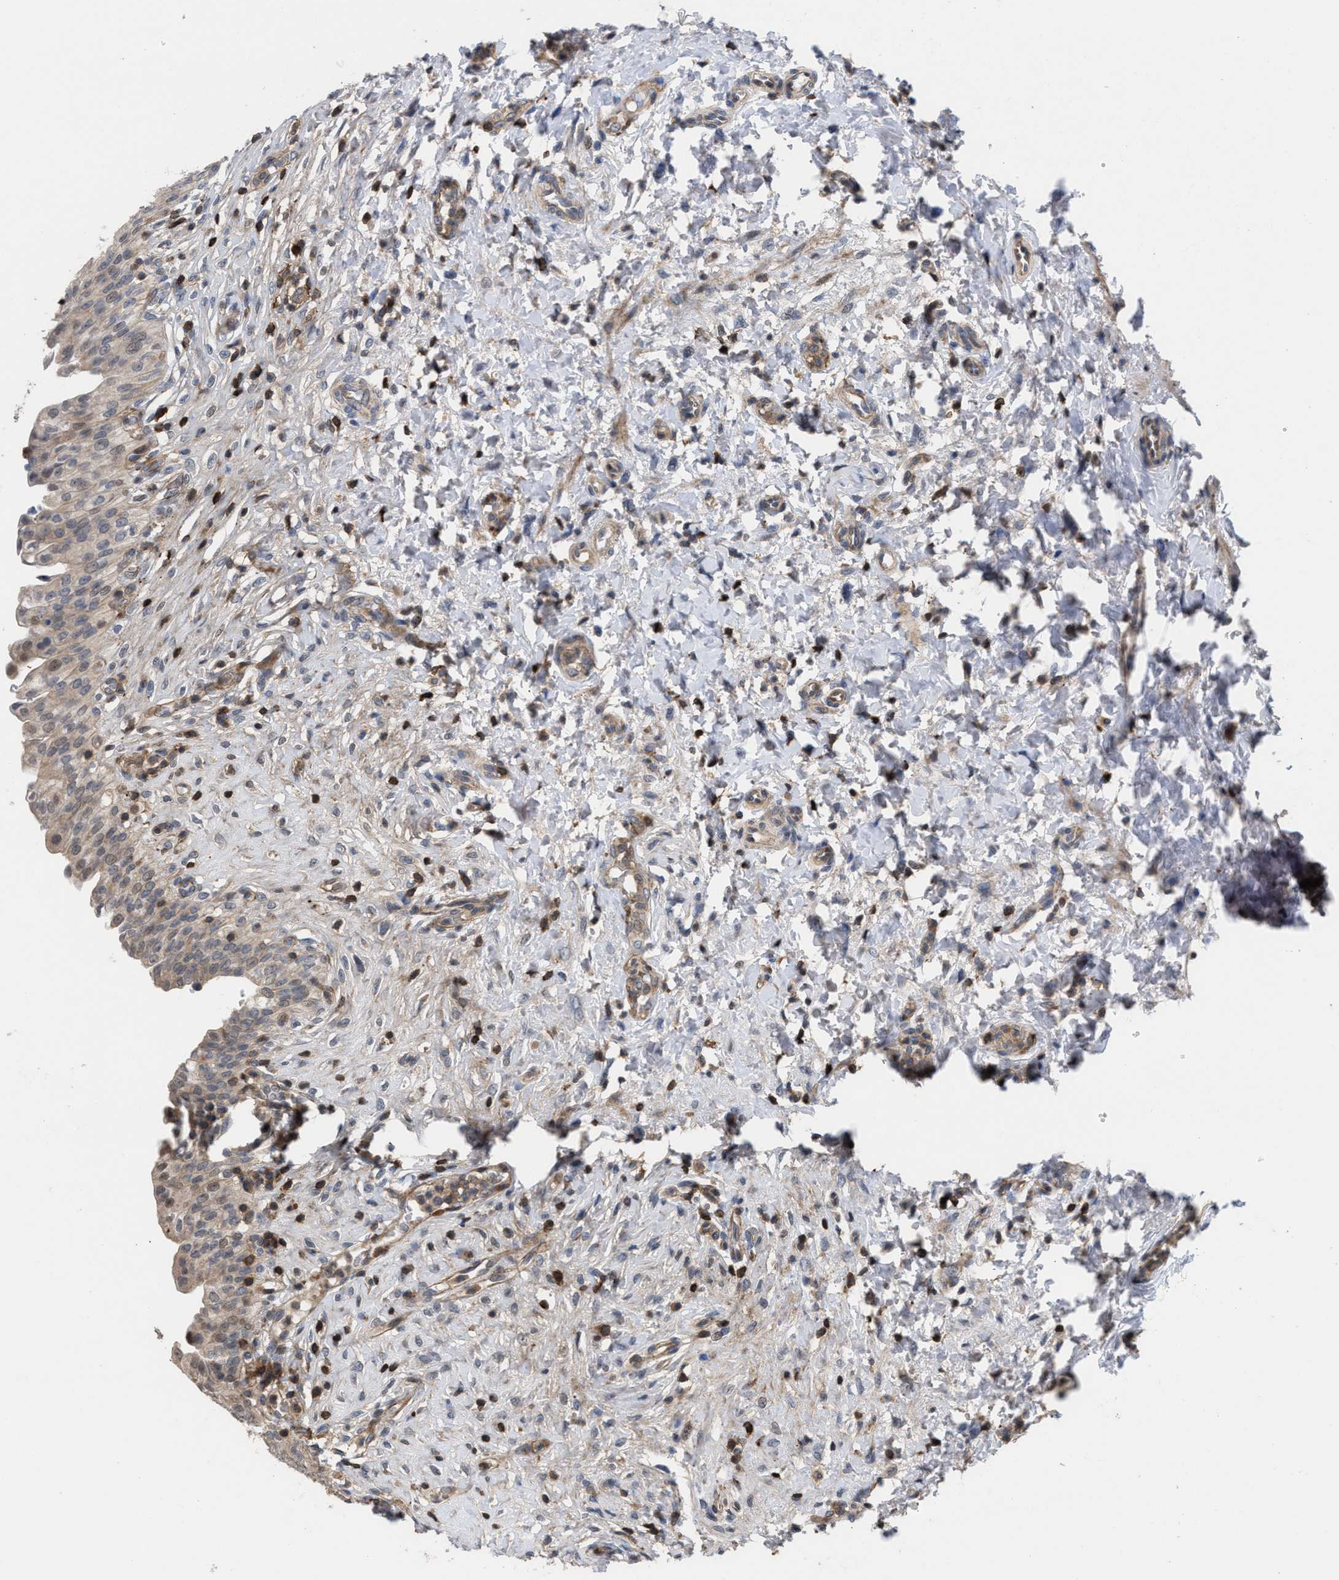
{"staining": {"intensity": "weak", "quantity": ">75%", "location": "cytoplasmic/membranous"}, "tissue": "urinary bladder", "cell_type": "Urothelial cells", "image_type": "normal", "snomed": [{"axis": "morphology", "description": "Urothelial carcinoma, High grade"}, {"axis": "topography", "description": "Urinary bladder"}], "caption": "Immunohistochemical staining of normal urinary bladder exhibits low levels of weak cytoplasmic/membranous staining in about >75% of urothelial cells. (DAB (3,3'-diaminobenzidine) IHC, brown staining for protein, blue staining for nuclei).", "gene": "PTPRE", "patient": {"sex": "male", "age": 46}}